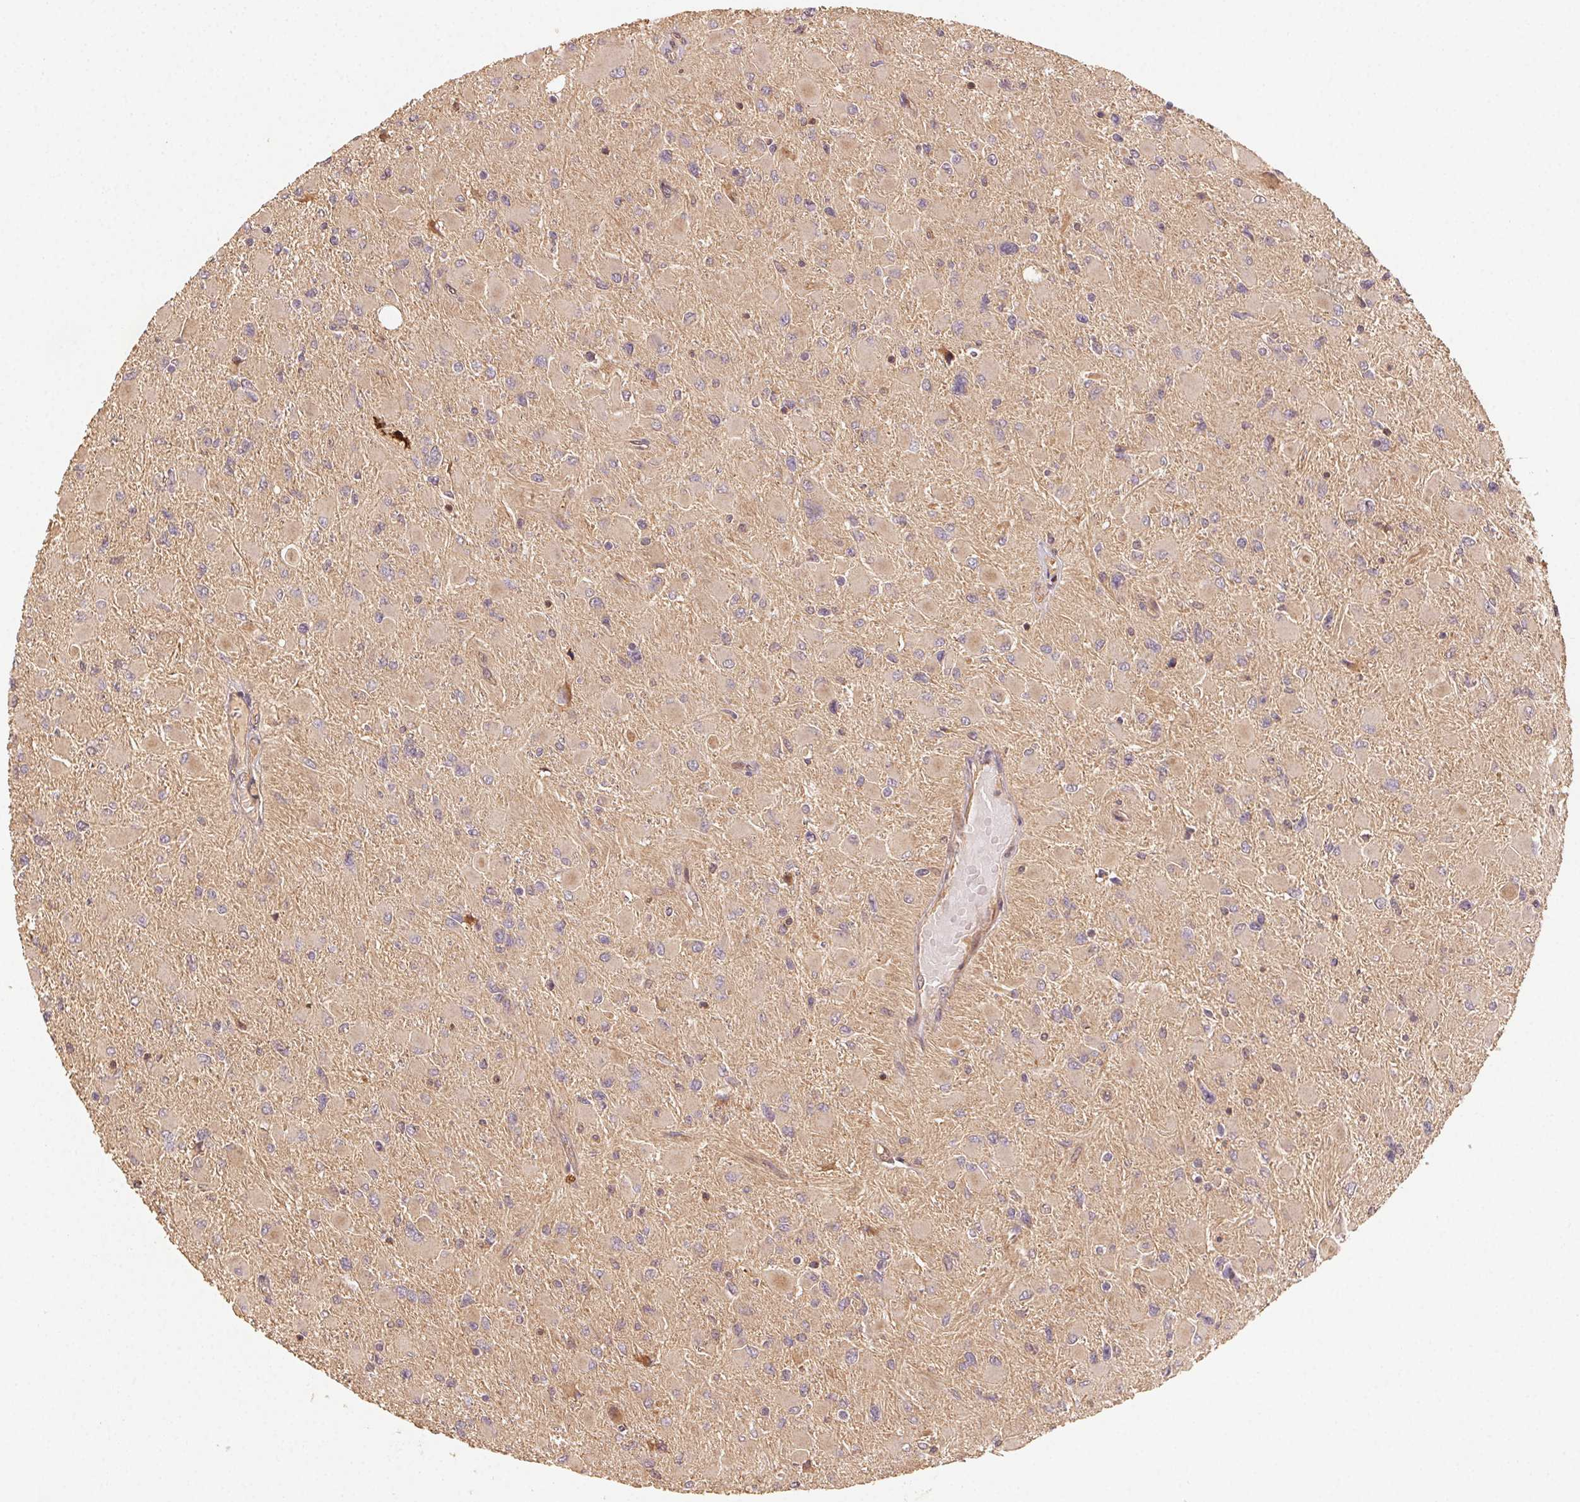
{"staining": {"intensity": "weak", "quantity": "<25%", "location": "cytoplasmic/membranous"}, "tissue": "glioma", "cell_type": "Tumor cells", "image_type": "cancer", "snomed": [{"axis": "morphology", "description": "Glioma, malignant, High grade"}, {"axis": "topography", "description": "Cerebral cortex"}], "caption": "An image of human malignant glioma (high-grade) is negative for staining in tumor cells.", "gene": "RALA", "patient": {"sex": "female", "age": 36}}